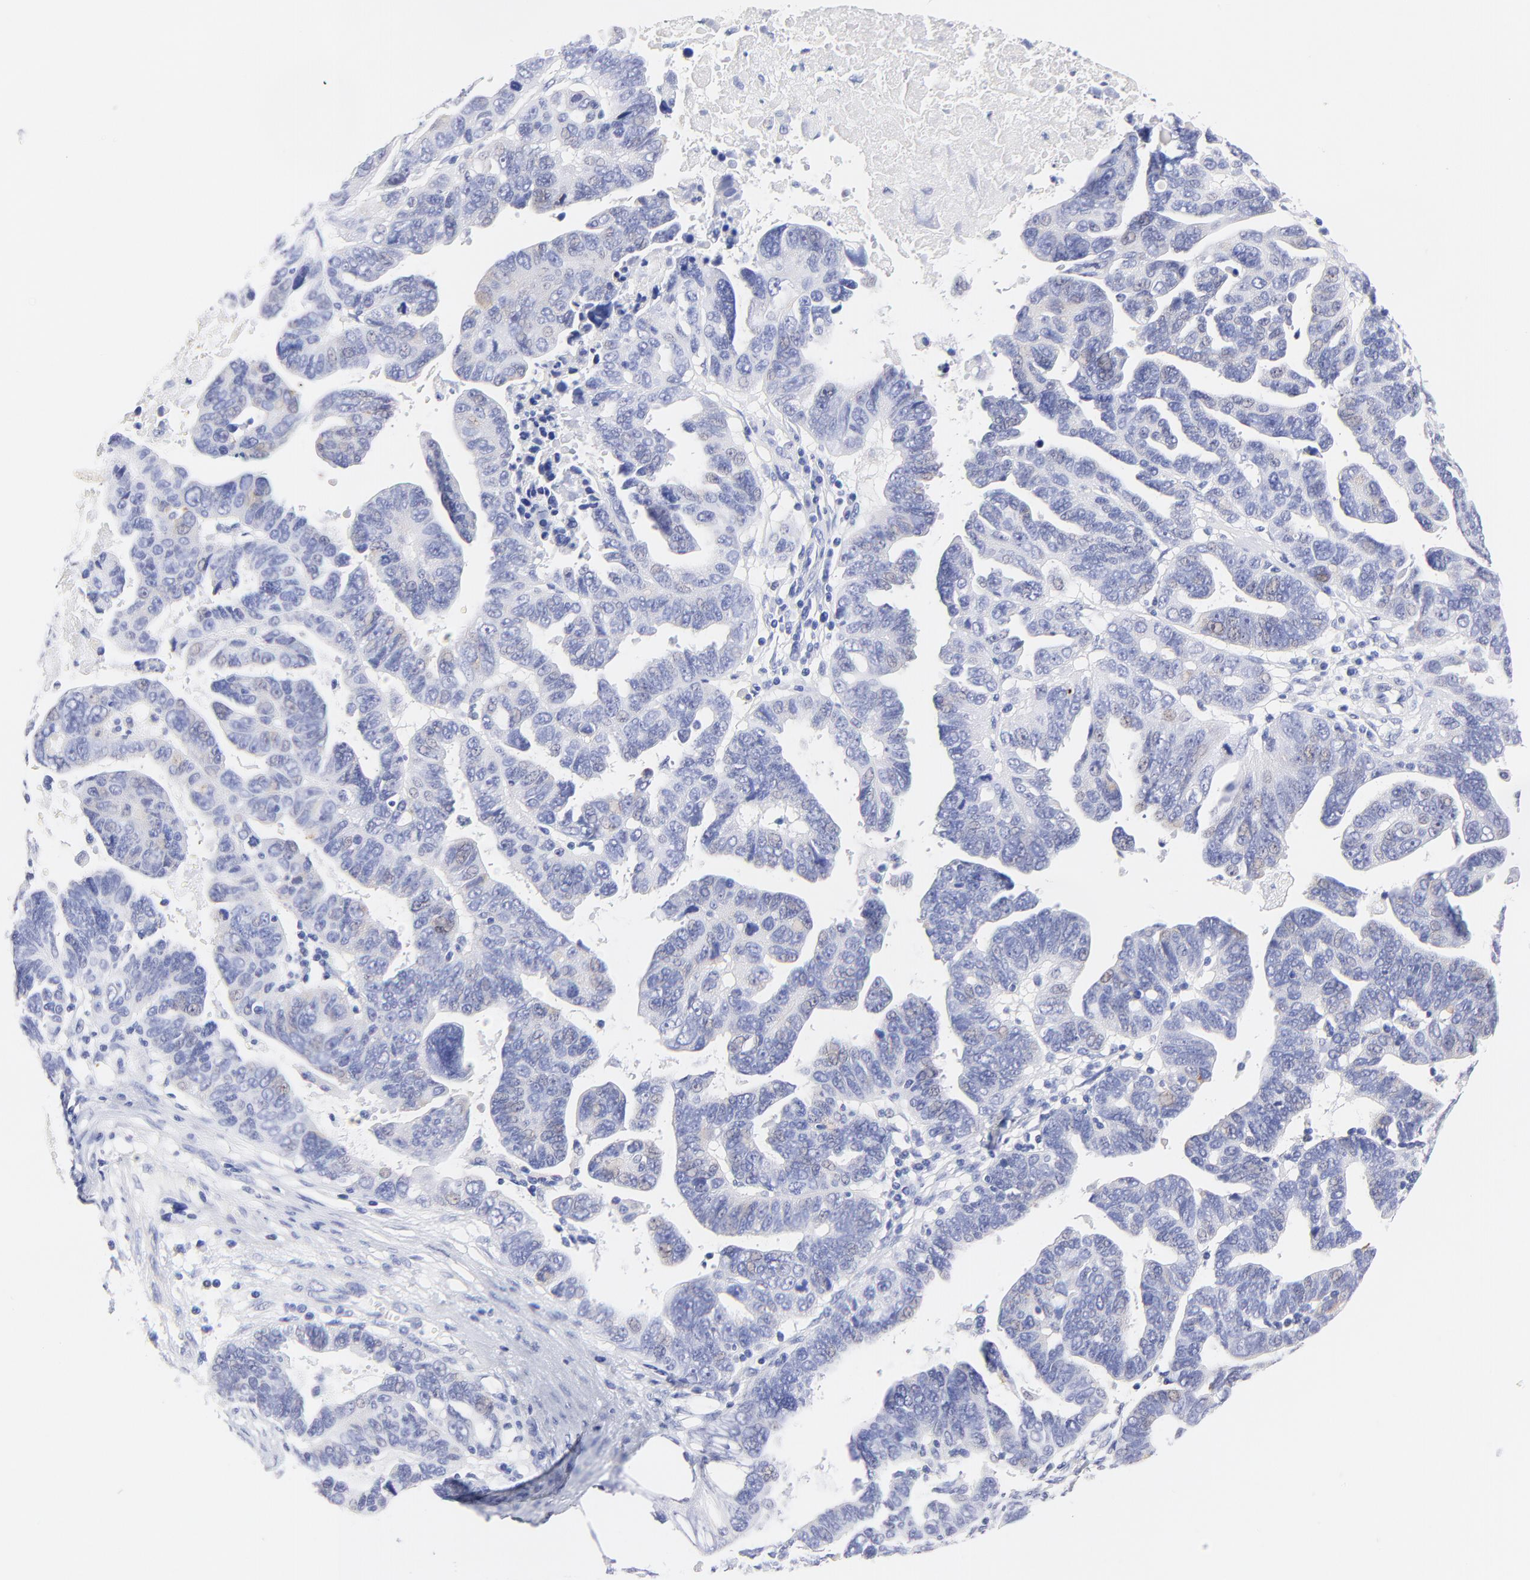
{"staining": {"intensity": "weak", "quantity": "<25%", "location": "nuclear"}, "tissue": "ovarian cancer", "cell_type": "Tumor cells", "image_type": "cancer", "snomed": [{"axis": "morphology", "description": "Carcinoma, endometroid"}, {"axis": "morphology", "description": "Cystadenocarcinoma, serous, NOS"}, {"axis": "topography", "description": "Ovary"}], "caption": "High power microscopy image of an immunohistochemistry micrograph of serous cystadenocarcinoma (ovarian), revealing no significant staining in tumor cells. (DAB (3,3'-diaminobenzidine) immunohistochemistry visualized using brightfield microscopy, high magnification).", "gene": "CFAP57", "patient": {"sex": "female", "age": 45}}